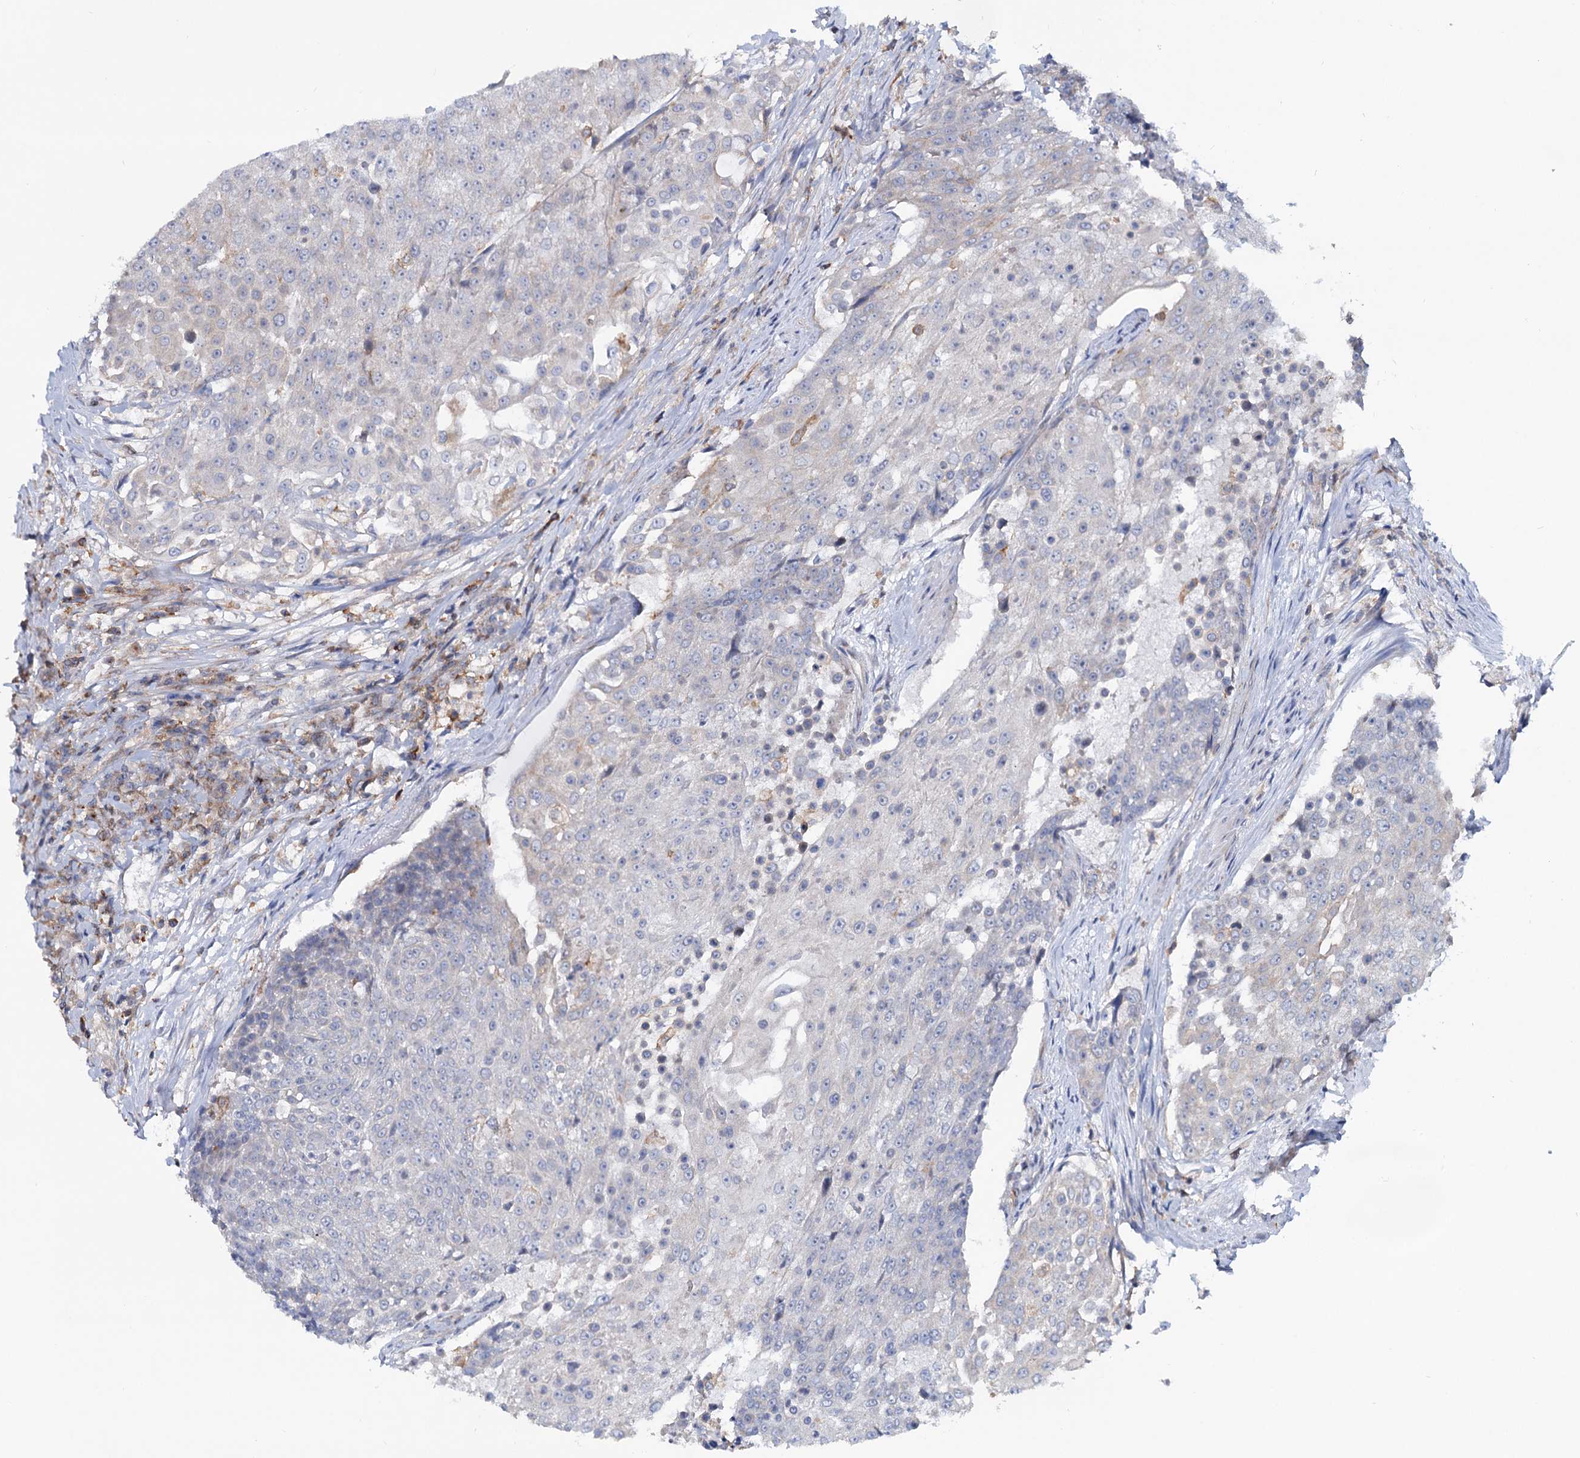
{"staining": {"intensity": "weak", "quantity": "<25%", "location": "cytoplasmic/membranous"}, "tissue": "urothelial cancer", "cell_type": "Tumor cells", "image_type": "cancer", "snomed": [{"axis": "morphology", "description": "Urothelial carcinoma, High grade"}, {"axis": "topography", "description": "Urinary bladder"}], "caption": "A photomicrograph of urothelial carcinoma (high-grade) stained for a protein shows no brown staining in tumor cells.", "gene": "LRCH4", "patient": {"sex": "female", "age": 63}}